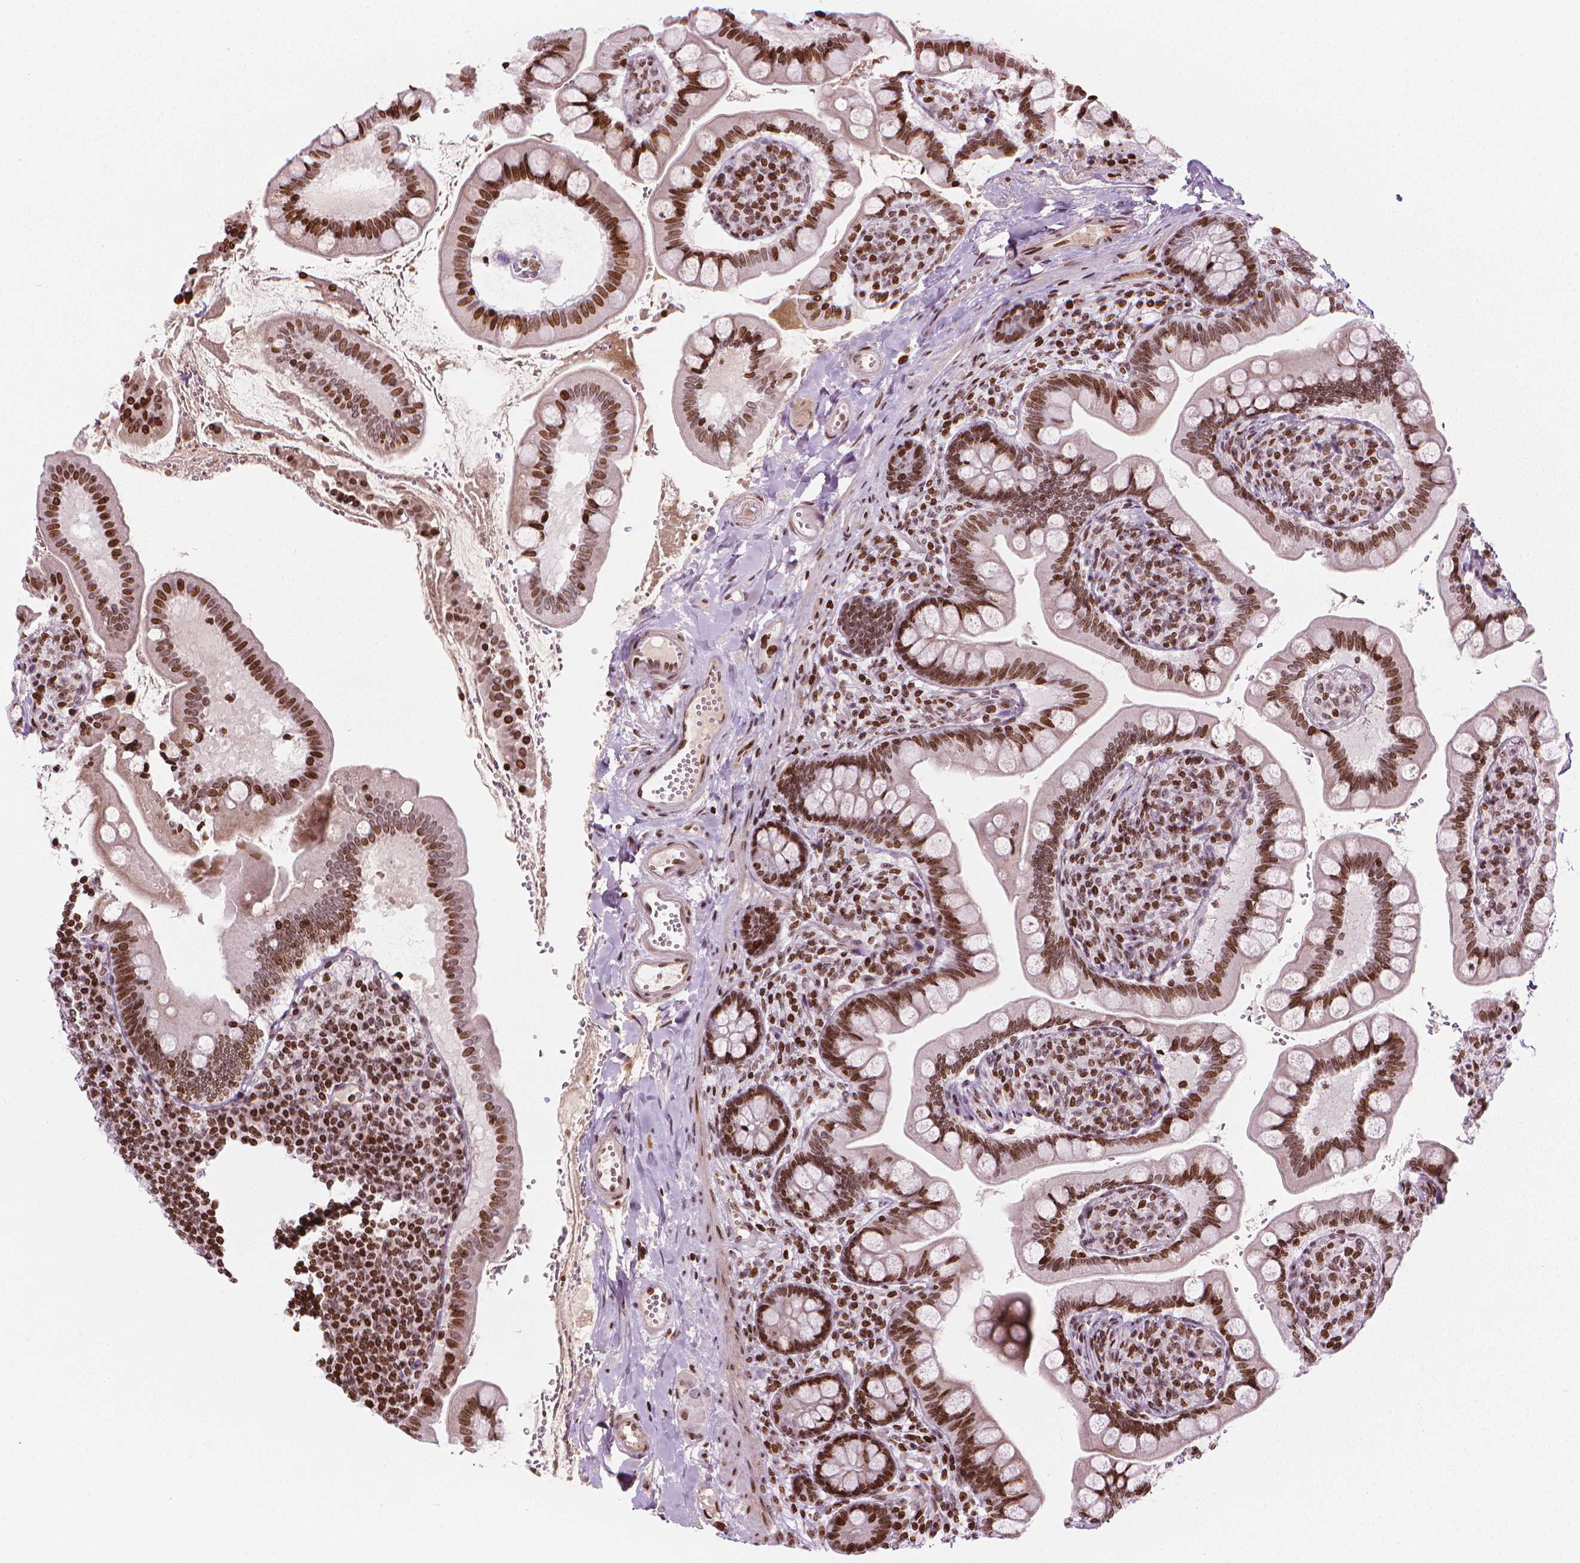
{"staining": {"intensity": "strong", "quantity": ">75%", "location": "nuclear"}, "tissue": "small intestine", "cell_type": "Glandular cells", "image_type": "normal", "snomed": [{"axis": "morphology", "description": "Normal tissue, NOS"}, {"axis": "topography", "description": "Small intestine"}], "caption": "Immunohistochemistry image of benign small intestine stained for a protein (brown), which exhibits high levels of strong nuclear staining in about >75% of glandular cells.", "gene": "PIP4K2A", "patient": {"sex": "female", "age": 56}}